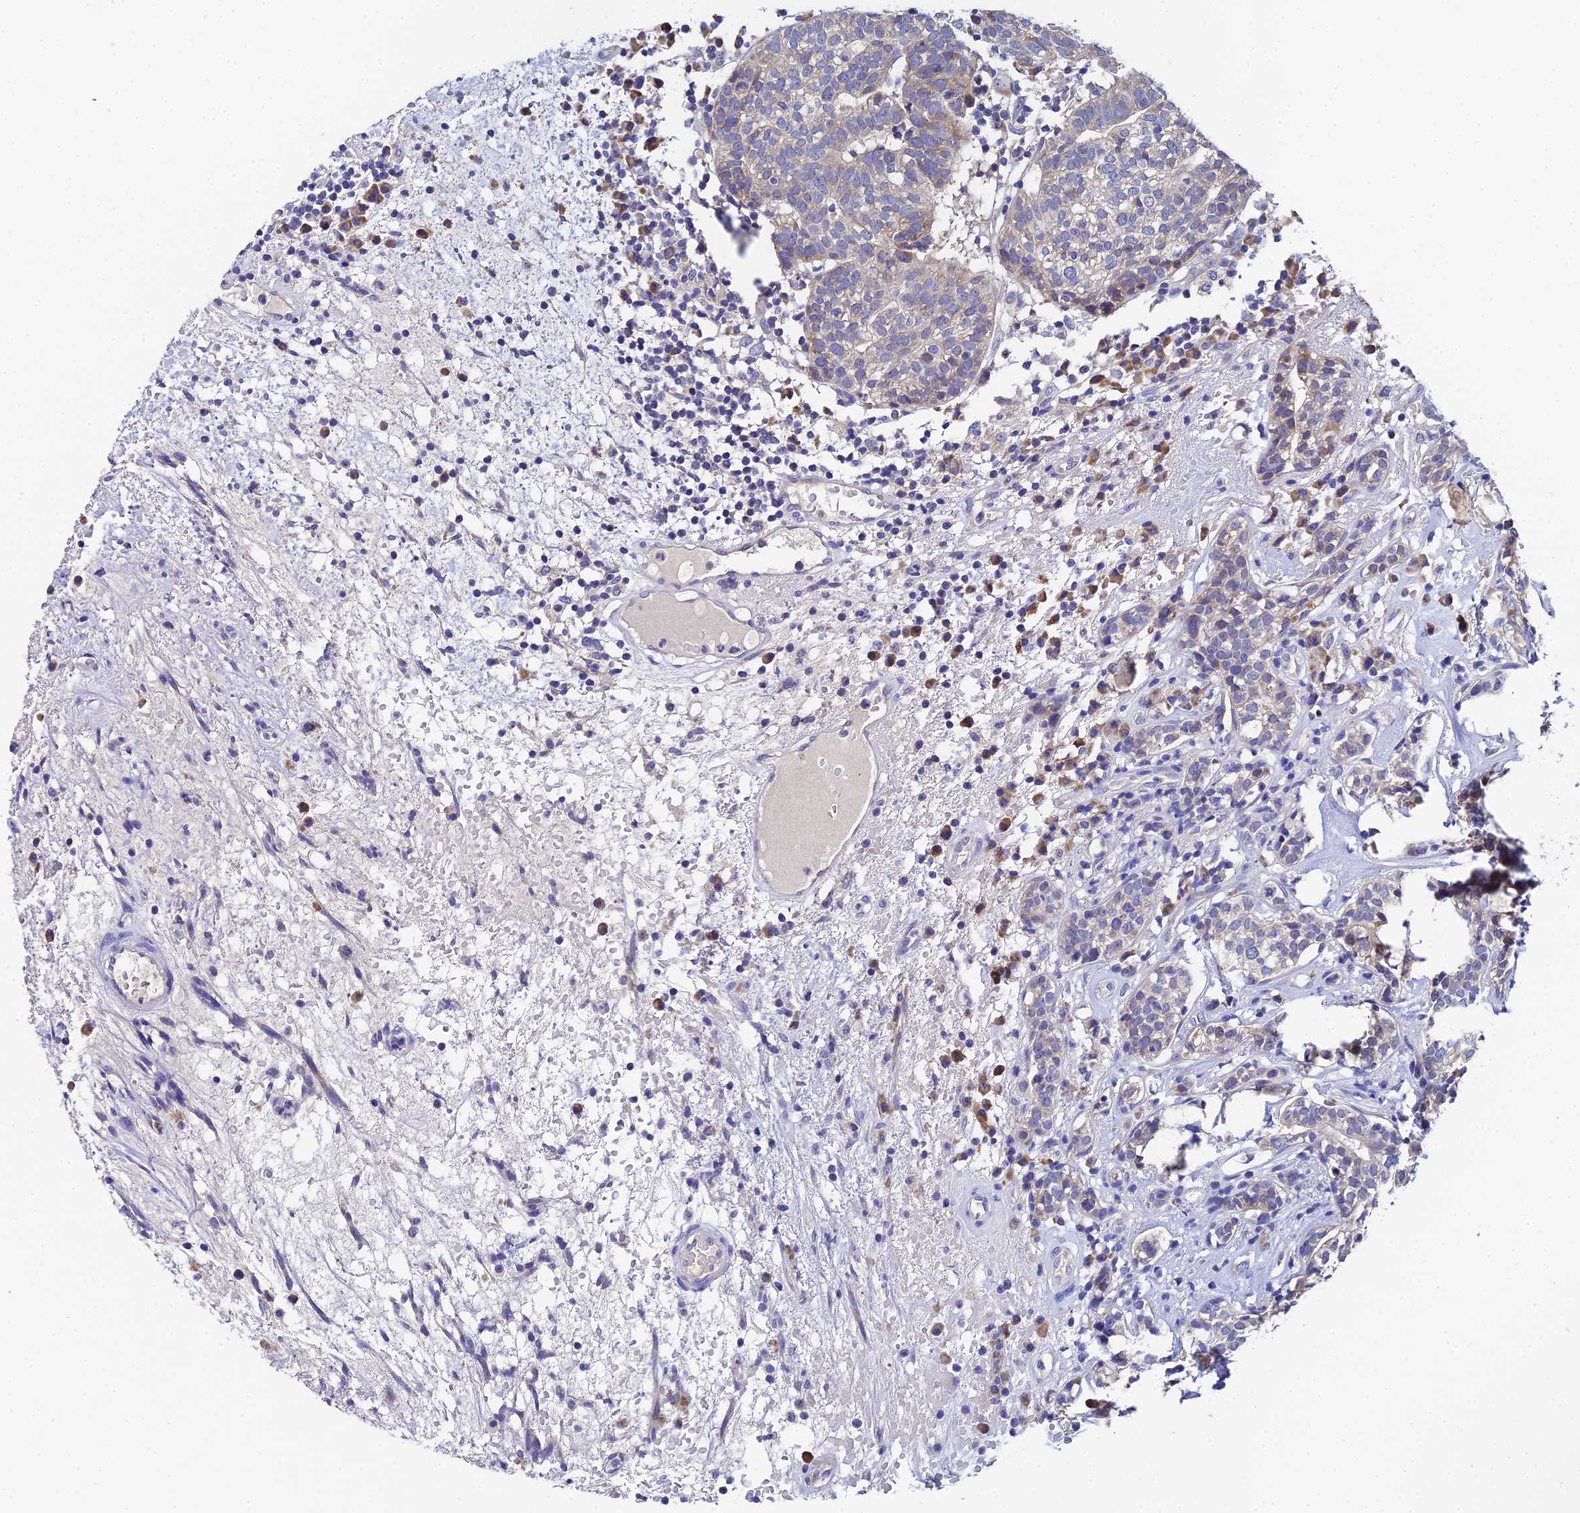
{"staining": {"intensity": "weak", "quantity": "25%-75%", "location": "cytoplasmic/membranous"}, "tissue": "head and neck cancer", "cell_type": "Tumor cells", "image_type": "cancer", "snomed": [{"axis": "morphology", "description": "Adenocarcinoma, NOS"}, {"axis": "topography", "description": "Salivary gland"}, {"axis": "topography", "description": "Head-Neck"}], "caption": "Head and neck cancer stained with DAB immunohistochemistry reveals low levels of weak cytoplasmic/membranous expression in approximately 25%-75% of tumor cells. Nuclei are stained in blue.", "gene": "UBE2L3", "patient": {"sex": "female", "age": 65}}